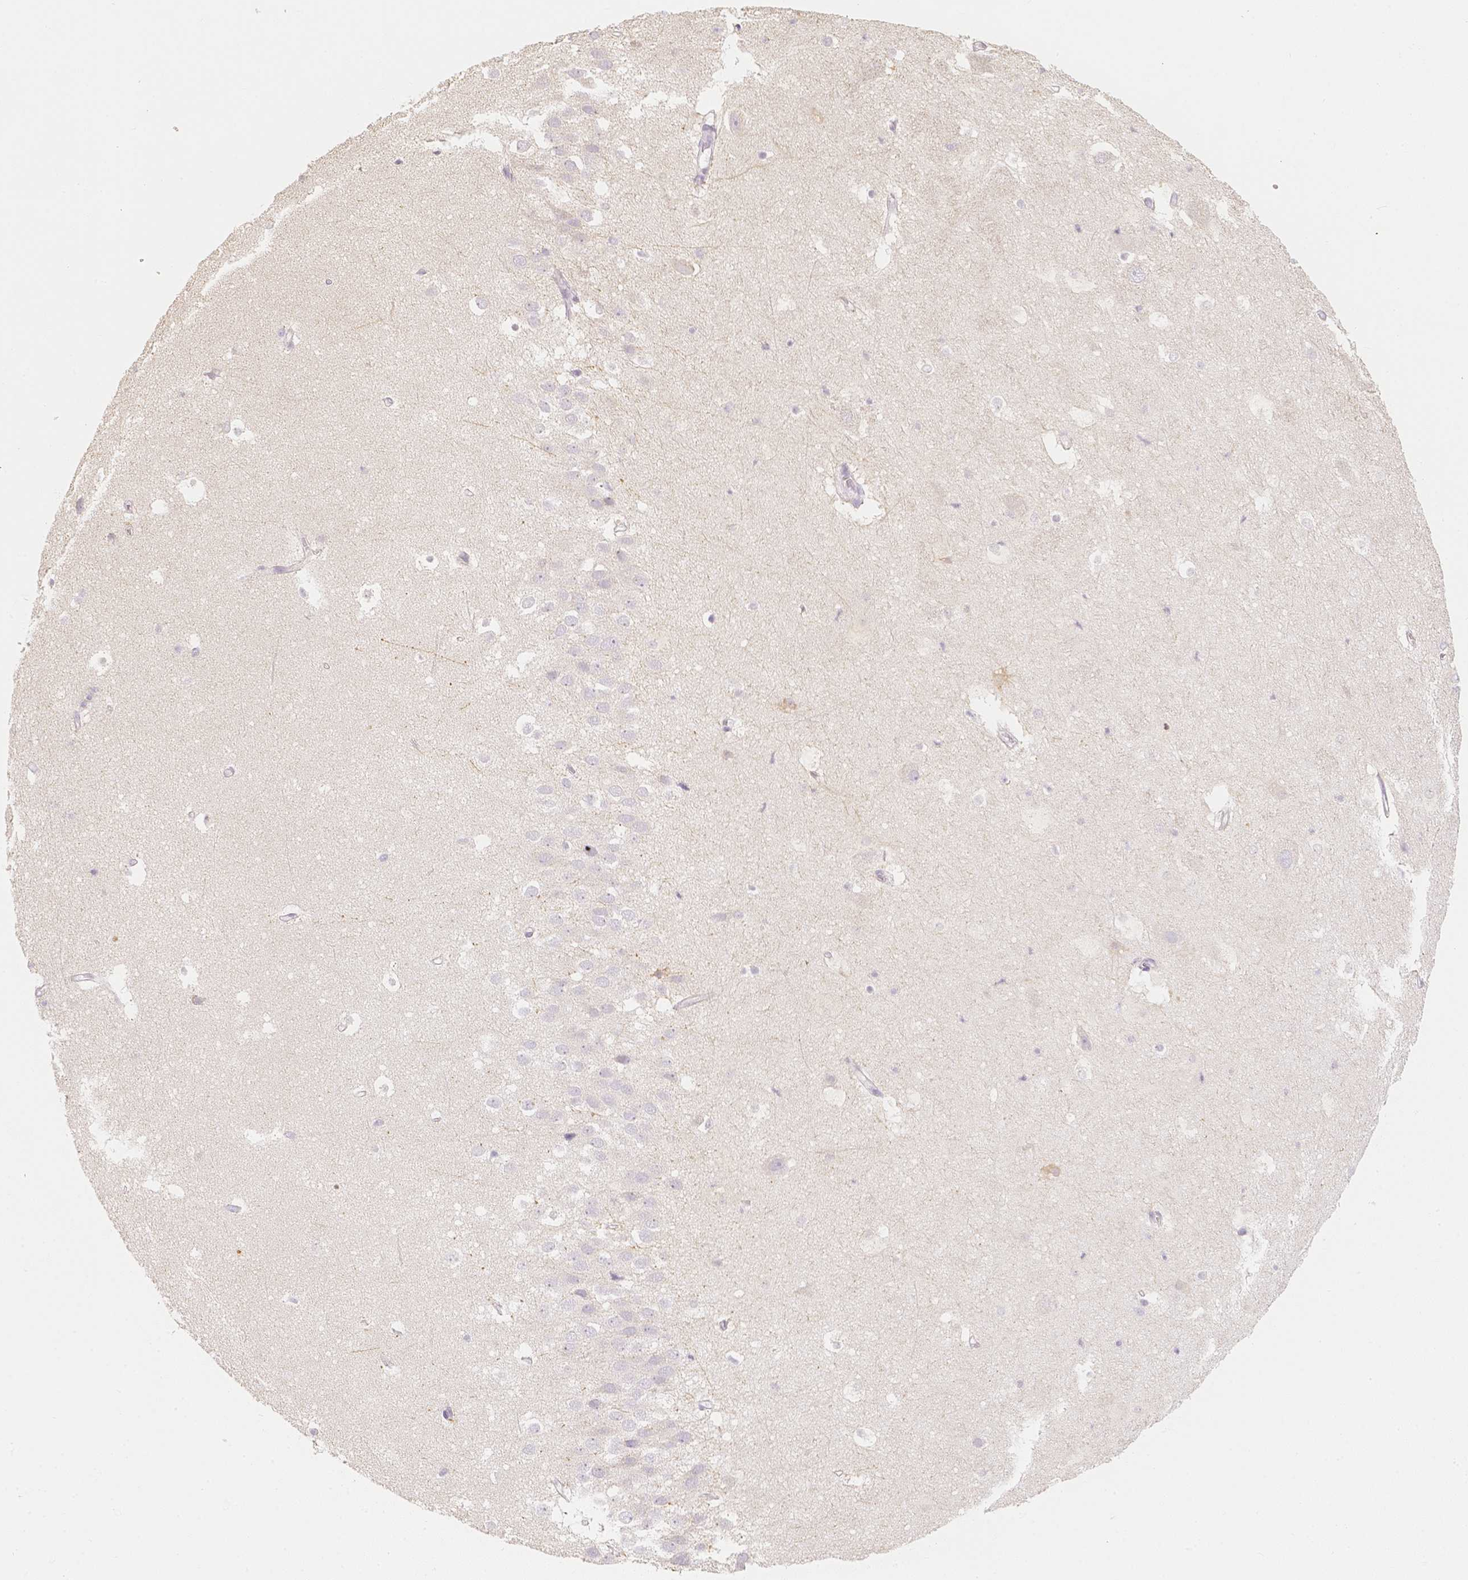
{"staining": {"intensity": "negative", "quantity": "none", "location": "none"}, "tissue": "hippocampus", "cell_type": "Glial cells", "image_type": "normal", "snomed": [{"axis": "morphology", "description": "Normal tissue, NOS"}, {"axis": "topography", "description": "Hippocampus"}], "caption": "A micrograph of hippocampus stained for a protein displays no brown staining in glial cells.", "gene": "NVL", "patient": {"sex": "male", "age": 26}}